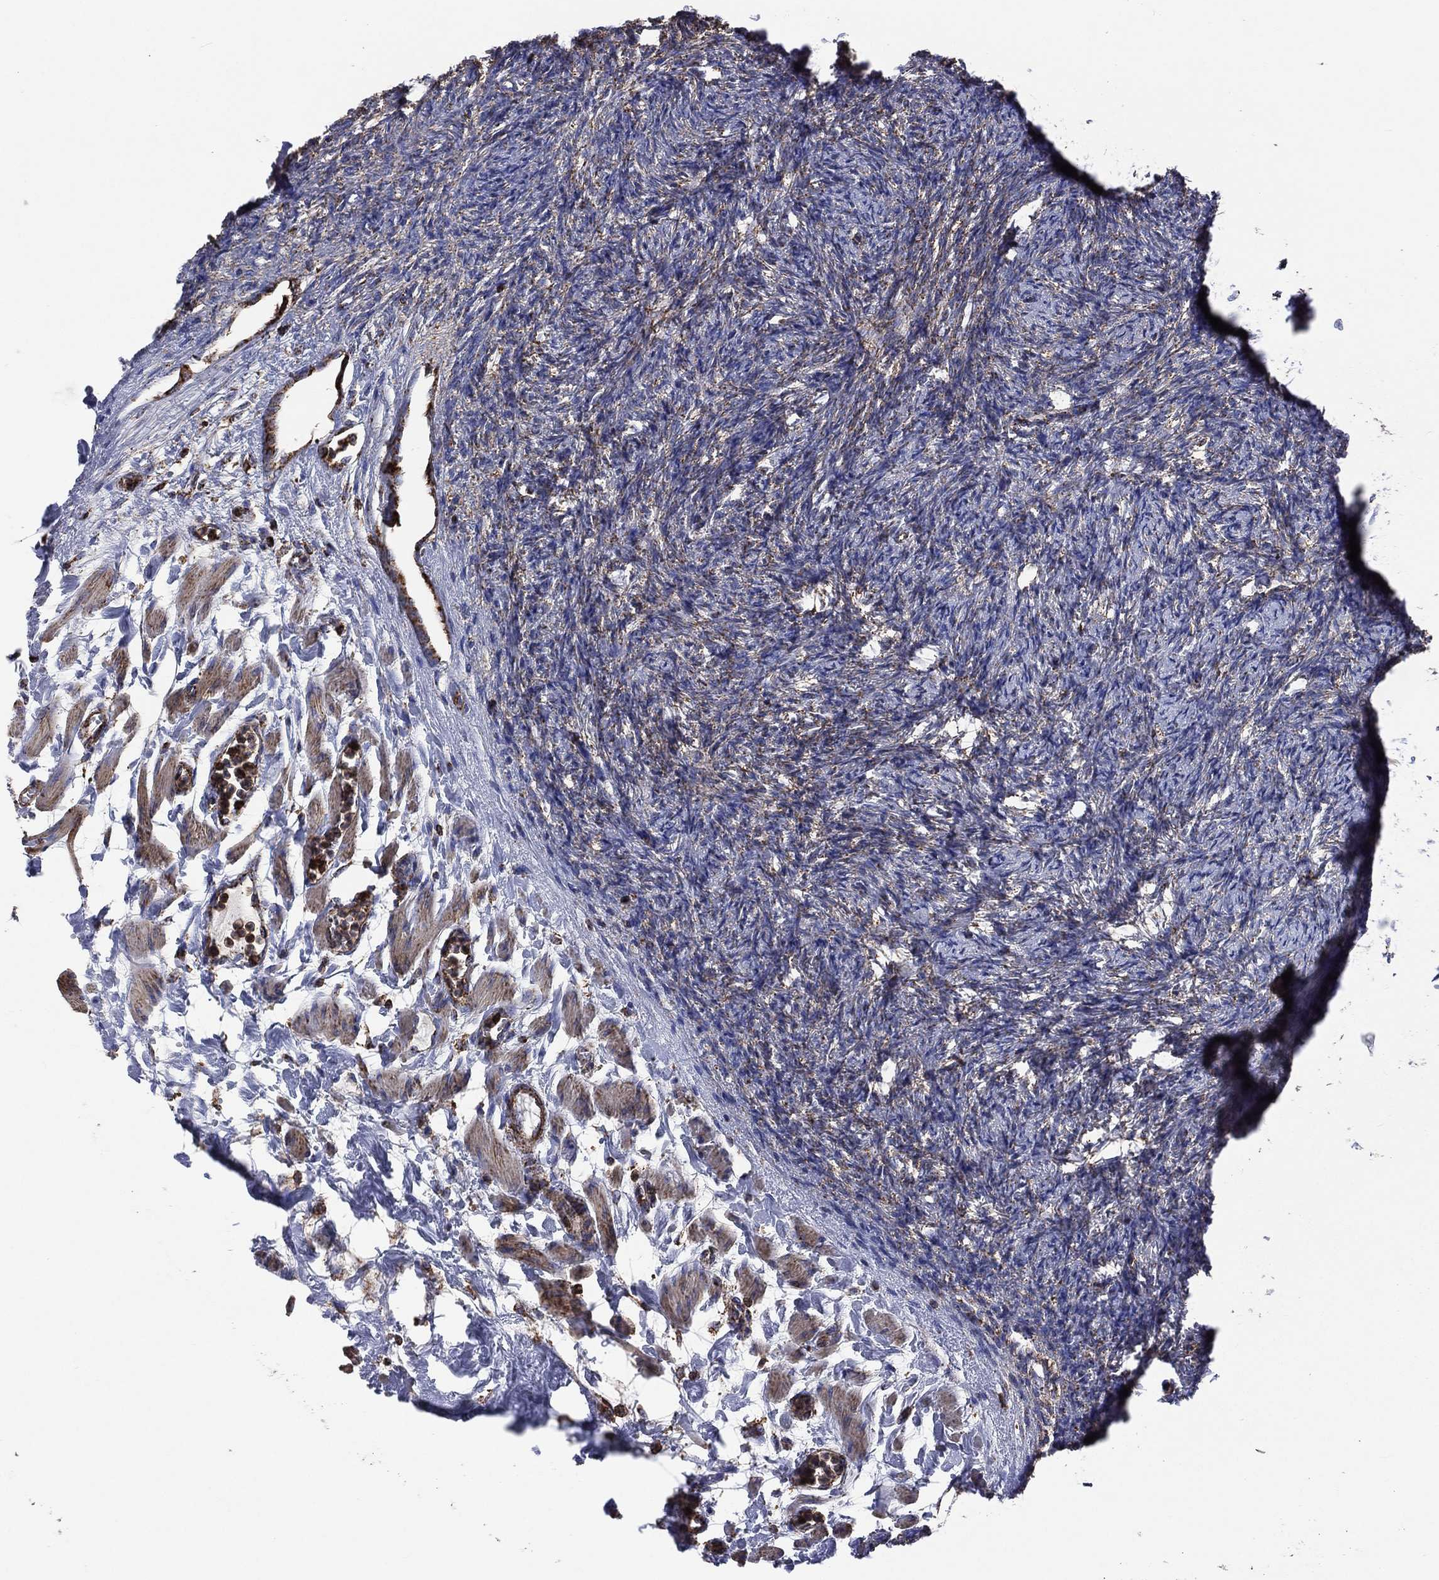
{"staining": {"intensity": "strong", "quantity": ">75%", "location": "cytoplasmic/membranous"}, "tissue": "ovary", "cell_type": "Follicle cells", "image_type": "normal", "snomed": [{"axis": "morphology", "description": "Normal tissue, NOS"}, {"axis": "topography", "description": "Fallopian tube"}, {"axis": "topography", "description": "Ovary"}], "caption": "The immunohistochemical stain shows strong cytoplasmic/membranous positivity in follicle cells of unremarkable ovary.", "gene": "ANKRD37", "patient": {"sex": "female", "age": 33}}